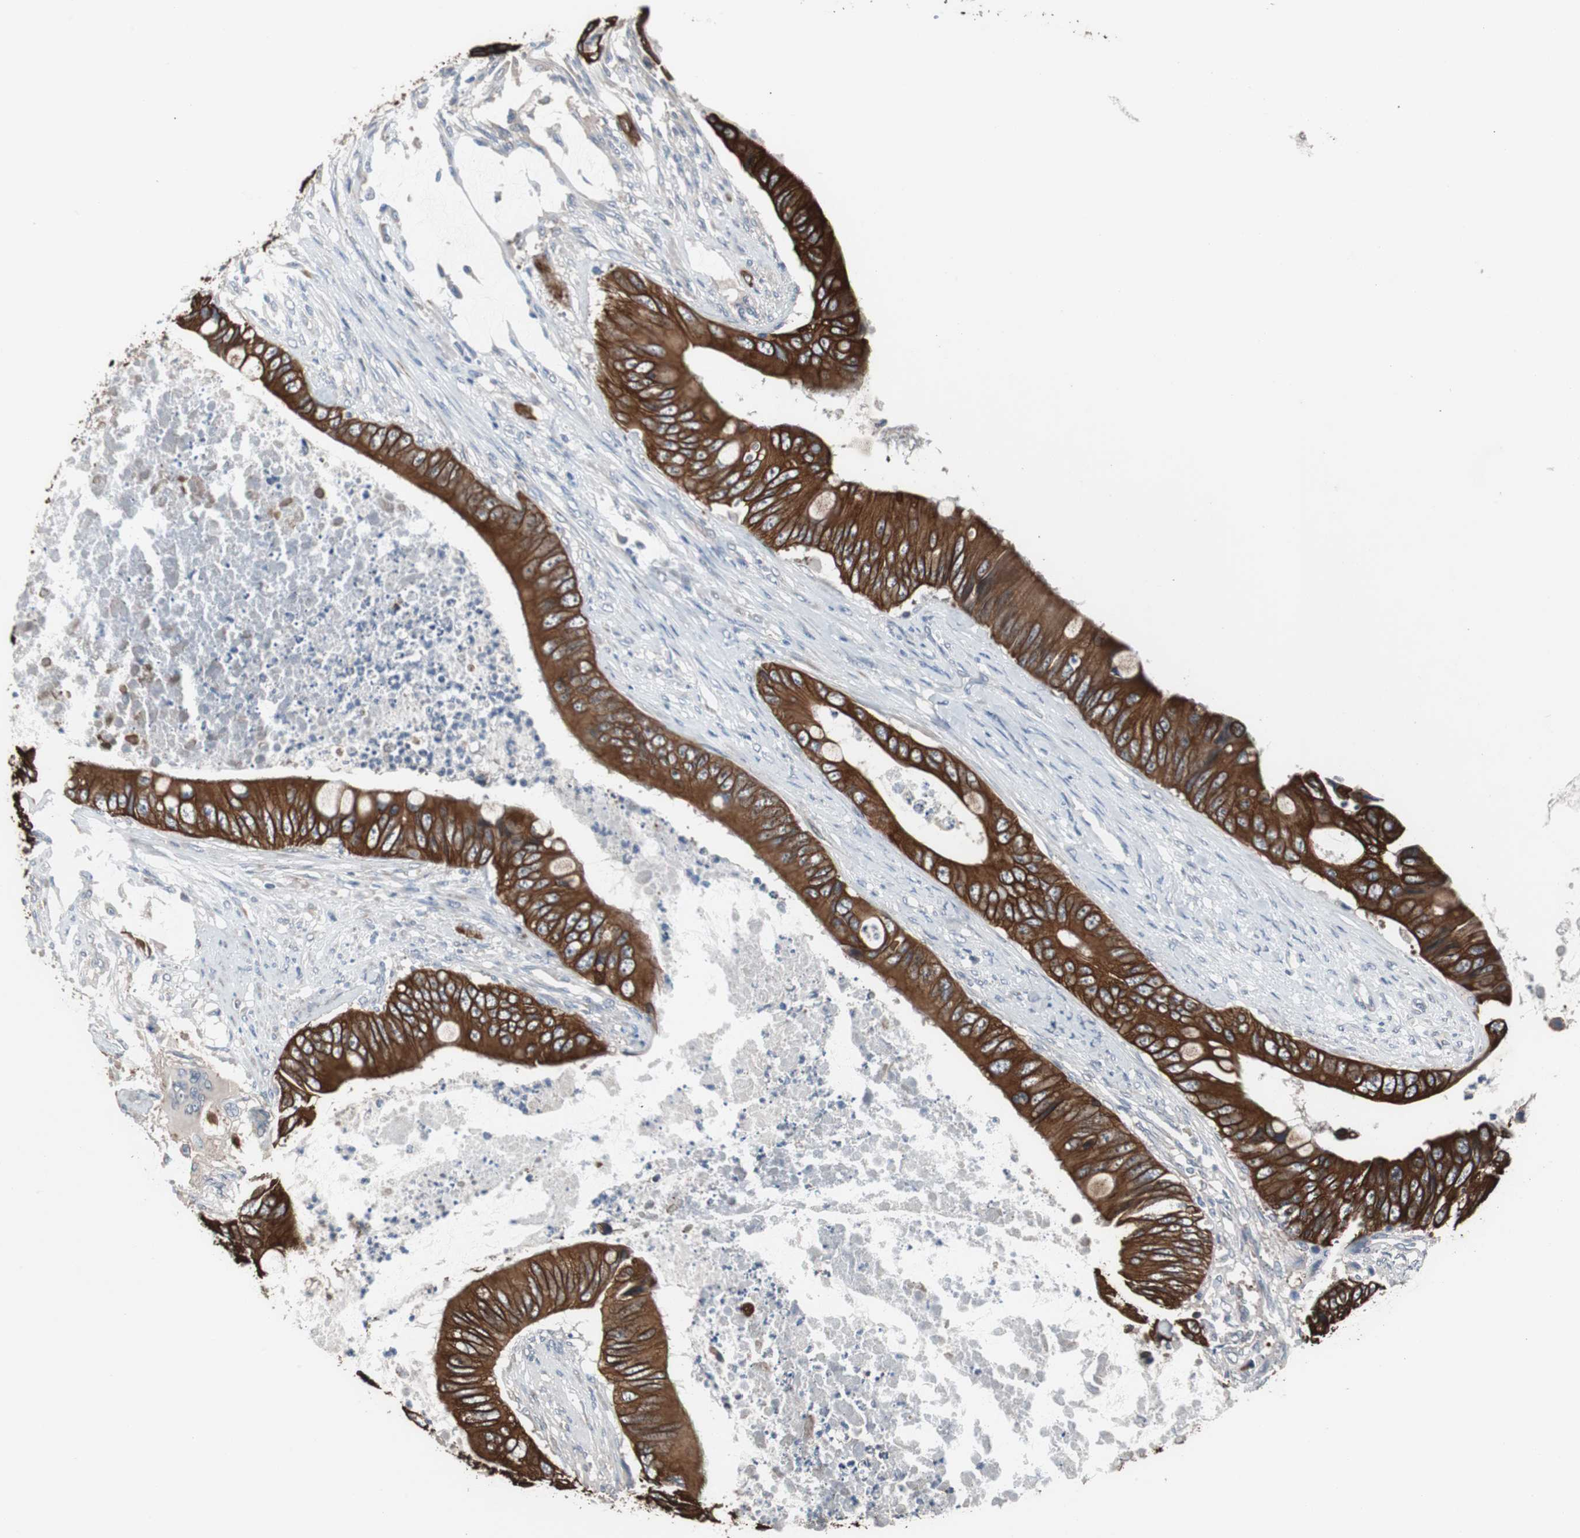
{"staining": {"intensity": "strong", "quantity": ">75%", "location": "cytoplasmic/membranous"}, "tissue": "colorectal cancer", "cell_type": "Tumor cells", "image_type": "cancer", "snomed": [{"axis": "morphology", "description": "Adenocarcinoma, NOS"}, {"axis": "topography", "description": "Rectum"}], "caption": "Immunohistochemical staining of human adenocarcinoma (colorectal) reveals strong cytoplasmic/membranous protein staining in about >75% of tumor cells. The staining is performed using DAB (3,3'-diaminobenzidine) brown chromogen to label protein expression. The nuclei are counter-stained blue using hematoxylin.", "gene": "USP10", "patient": {"sex": "female", "age": 77}}